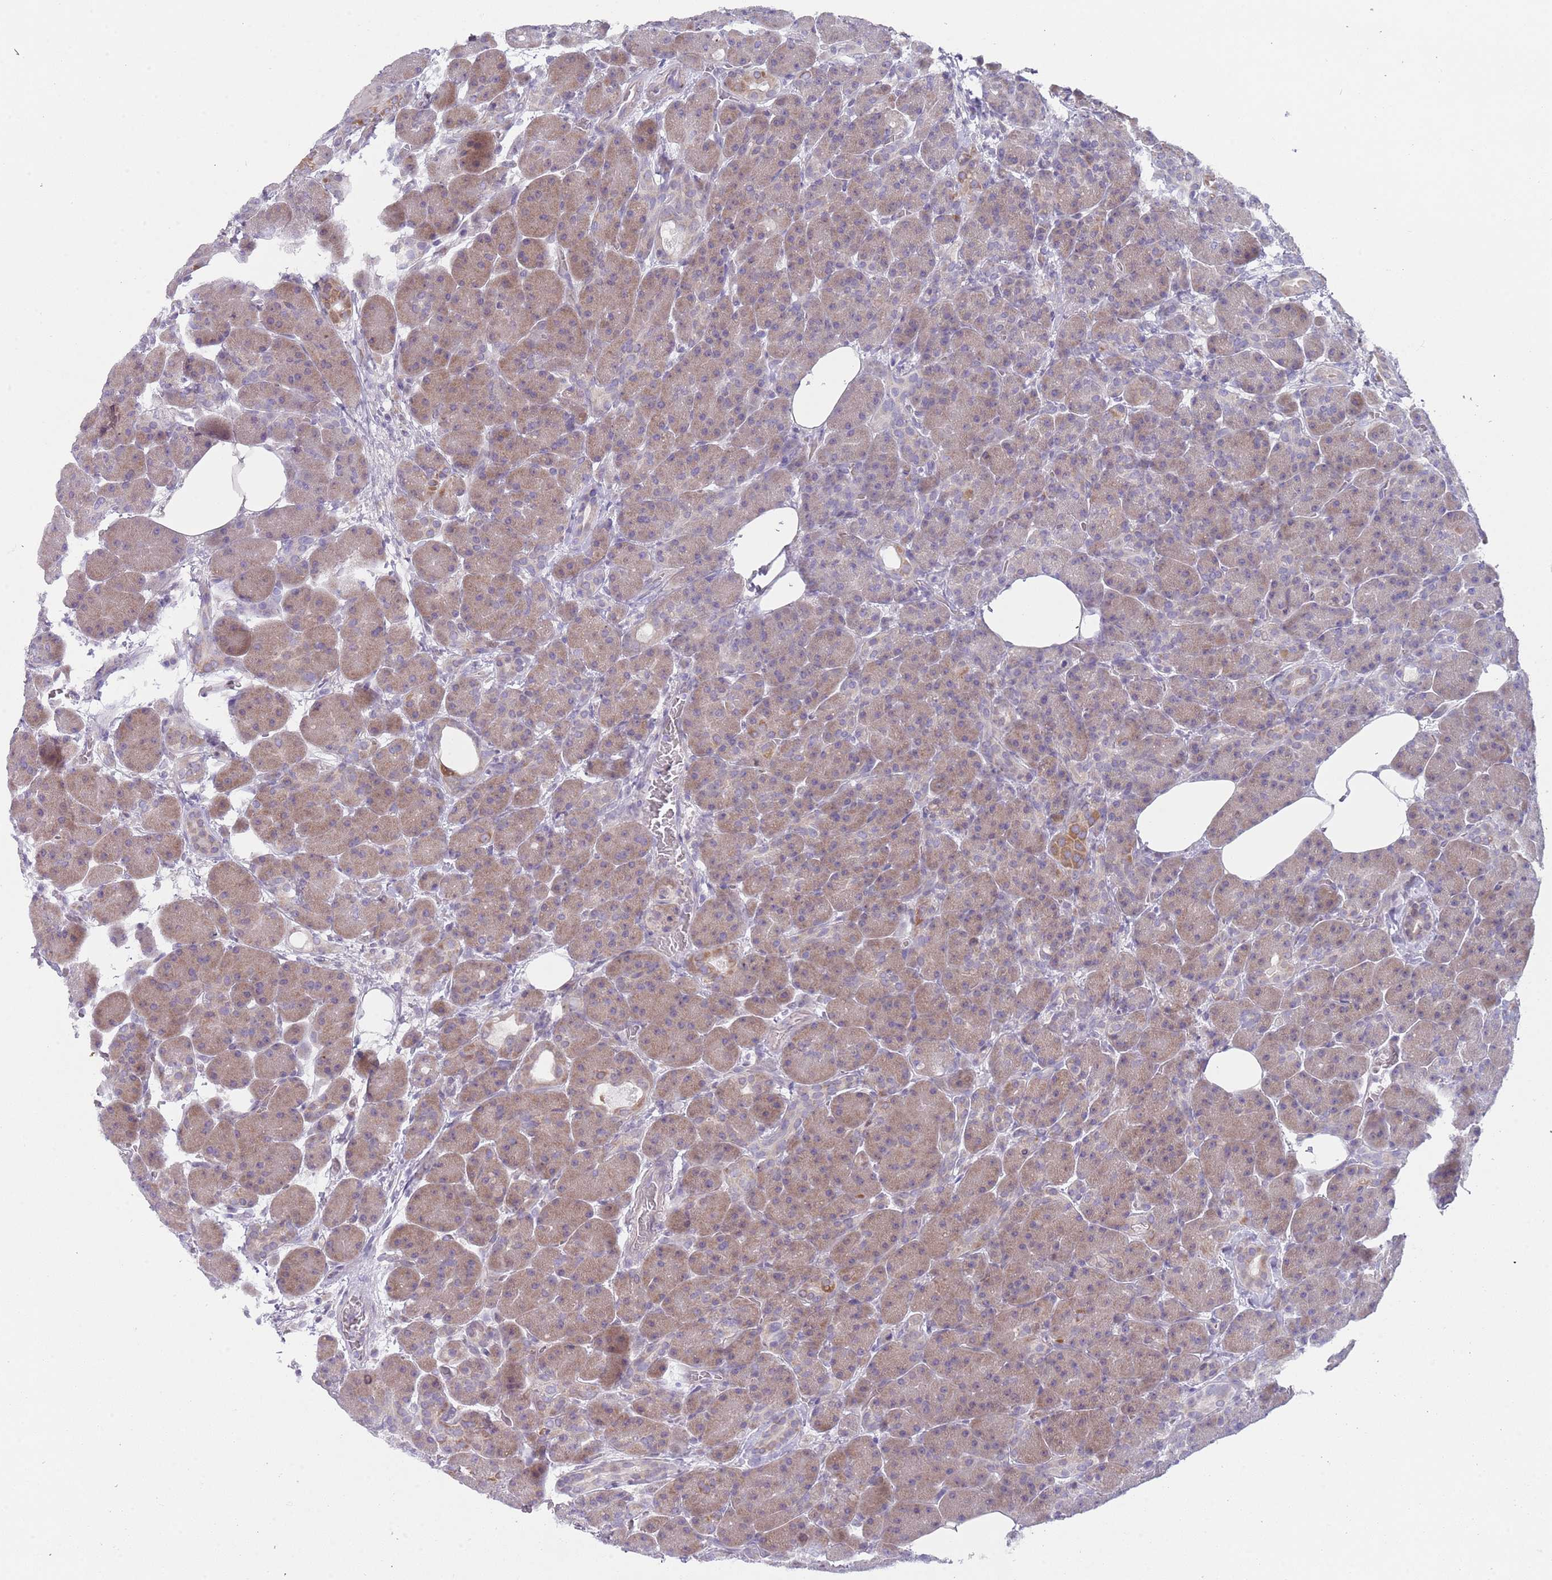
{"staining": {"intensity": "weak", "quantity": "25%-75%", "location": "cytoplasmic/membranous"}, "tissue": "pancreas", "cell_type": "Exocrine glandular cells", "image_type": "normal", "snomed": [{"axis": "morphology", "description": "Normal tissue, NOS"}, {"axis": "topography", "description": "Pancreas"}], "caption": "Exocrine glandular cells reveal low levels of weak cytoplasmic/membranous positivity in about 25%-75% of cells in benign human pancreas.", "gene": "PRAC1", "patient": {"sex": "male", "age": 63}}